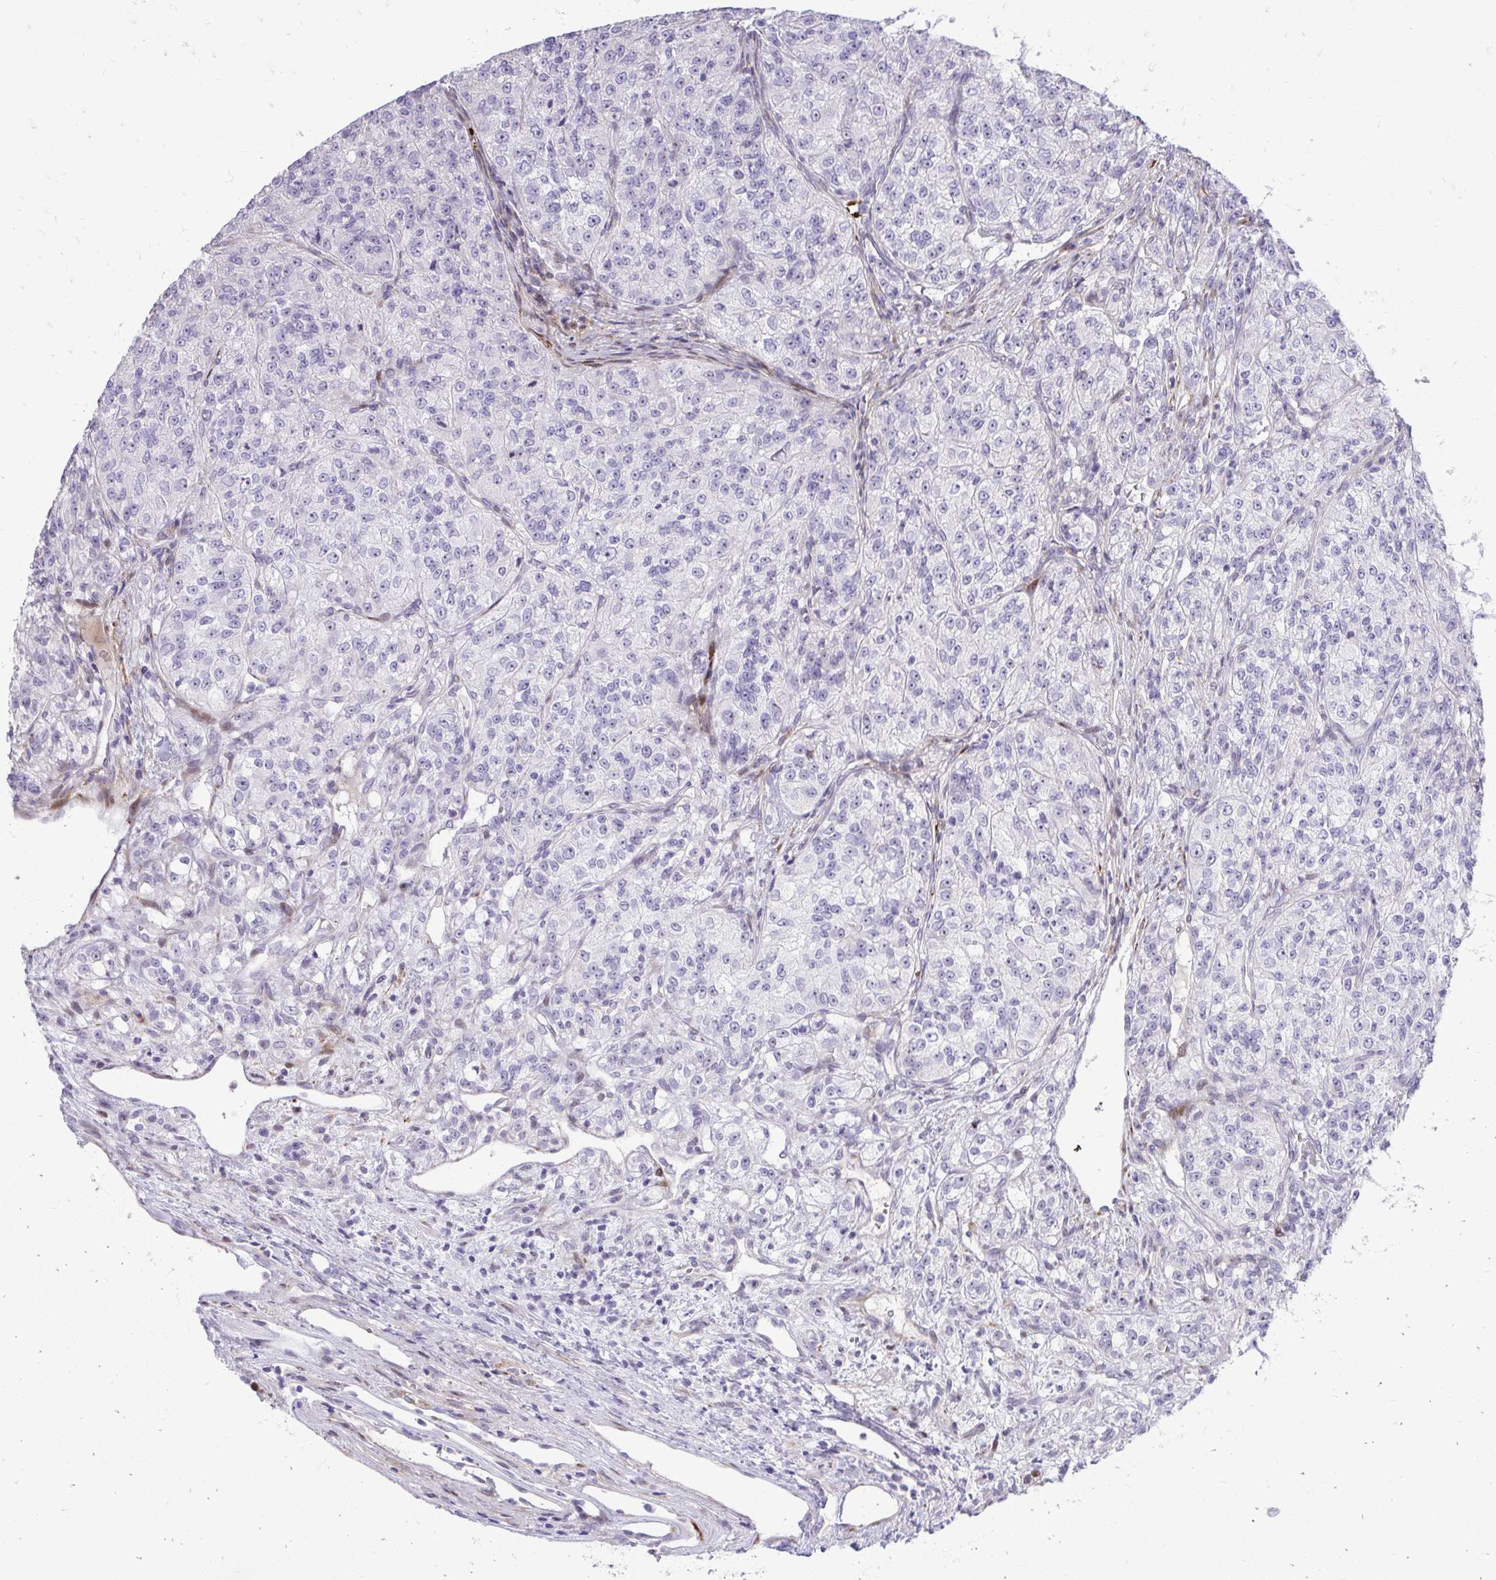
{"staining": {"intensity": "negative", "quantity": "none", "location": "none"}, "tissue": "renal cancer", "cell_type": "Tumor cells", "image_type": "cancer", "snomed": [{"axis": "morphology", "description": "Adenocarcinoma, NOS"}, {"axis": "topography", "description": "Kidney"}], "caption": "DAB immunohistochemical staining of adenocarcinoma (renal) reveals no significant staining in tumor cells.", "gene": "DLX4", "patient": {"sex": "female", "age": 63}}